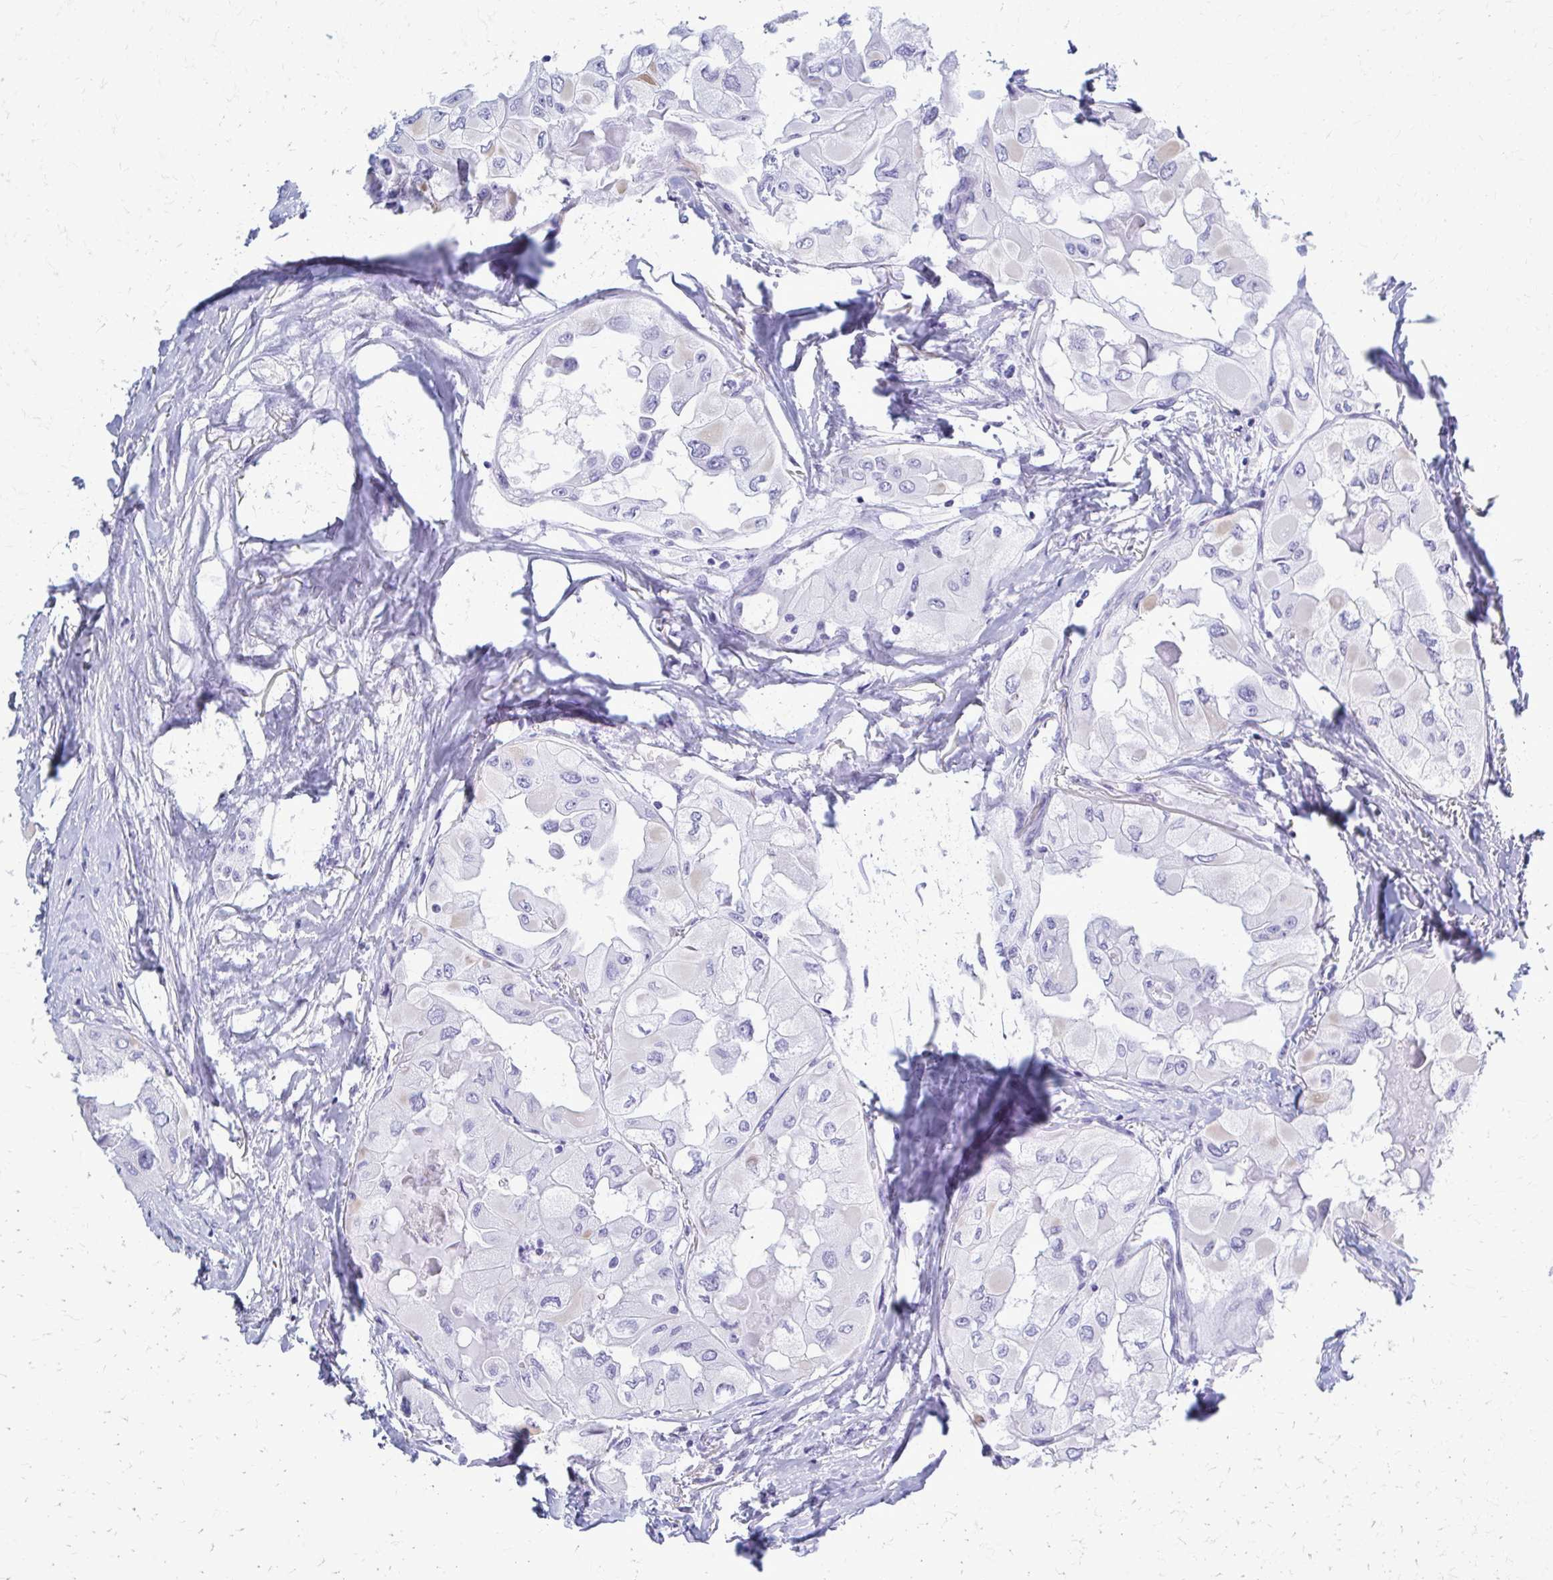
{"staining": {"intensity": "negative", "quantity": "none", "location": "none"}, "tissue": "thyroid cancer", "cell_type": "Tumor cells", "image_type": "cancer", "snomed": [{"axis": "morphology", "description": "Normal tissue, NOS"}, {"axis": "morphology", "description": "Papillary adenocarcinoma, NOS"}, {"axis": "topography", "description": "Thyroid gland"}], "caption": "This micrograph is of thyroid papillary adenocarcinoma stained with IHC to label a protein in brown with the nuclei are counter-stained blue. There is no positivity in tumor cells.", "gene": "GFAP", "patient": {"sex": "female", "age": 59}}